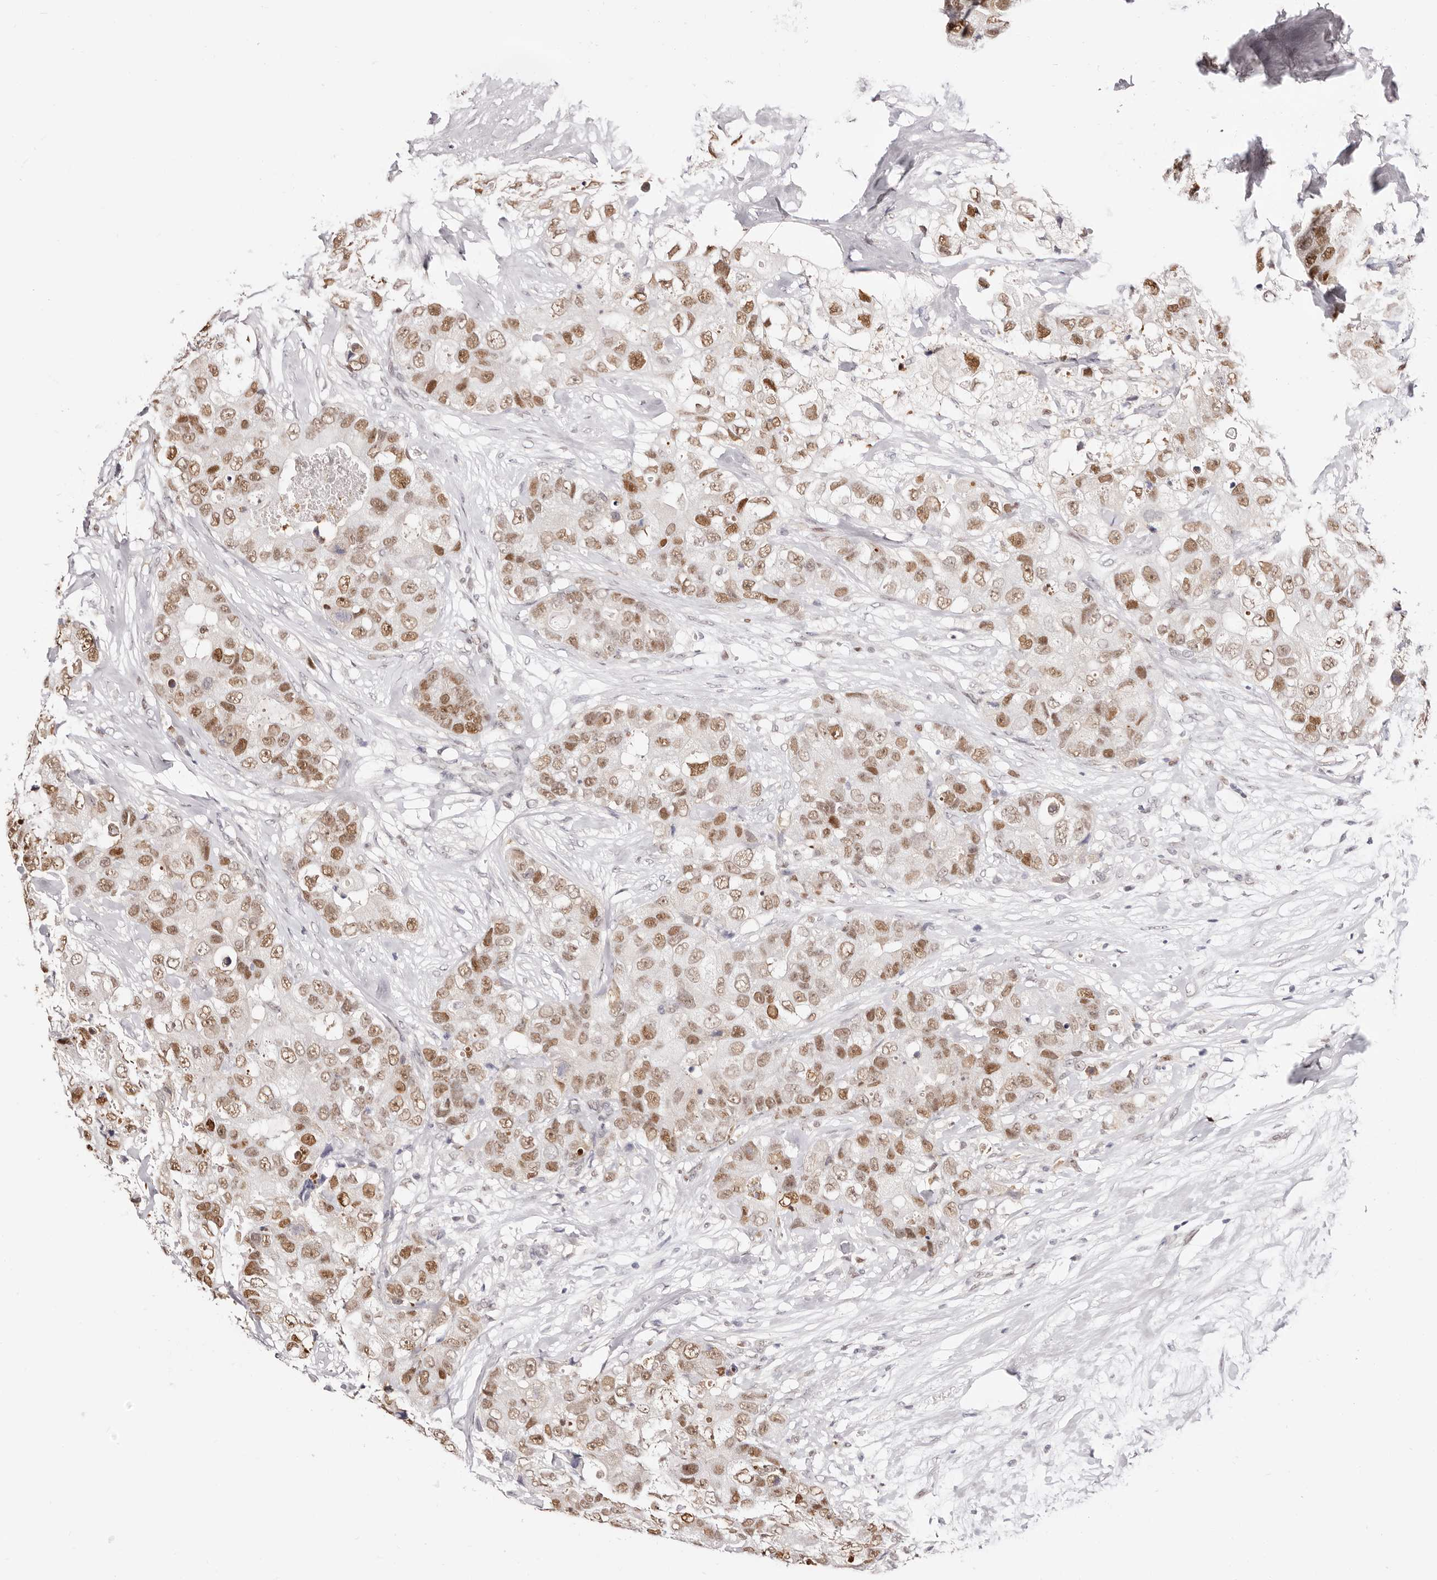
{"staining": {"intensity": "moderate", "quantity": ">75%", "location": "nuclear"}, "tissue": "breast cancer", "cell_type": "Tumor cells", "image_type": "cancer", "snomed": [{"axis": "morphology", "description": "Duct carcinoma"}, {"axis": "topography", "description": "Breast"}], "caption": "A high-resolution image shows IHC staining of intraductal carcinoma (breast), which displays moderate nuclear expression in approximately >75% of tumor cells.", "gene": "TKT", "patient": {"sex": "female", "age": 62}}